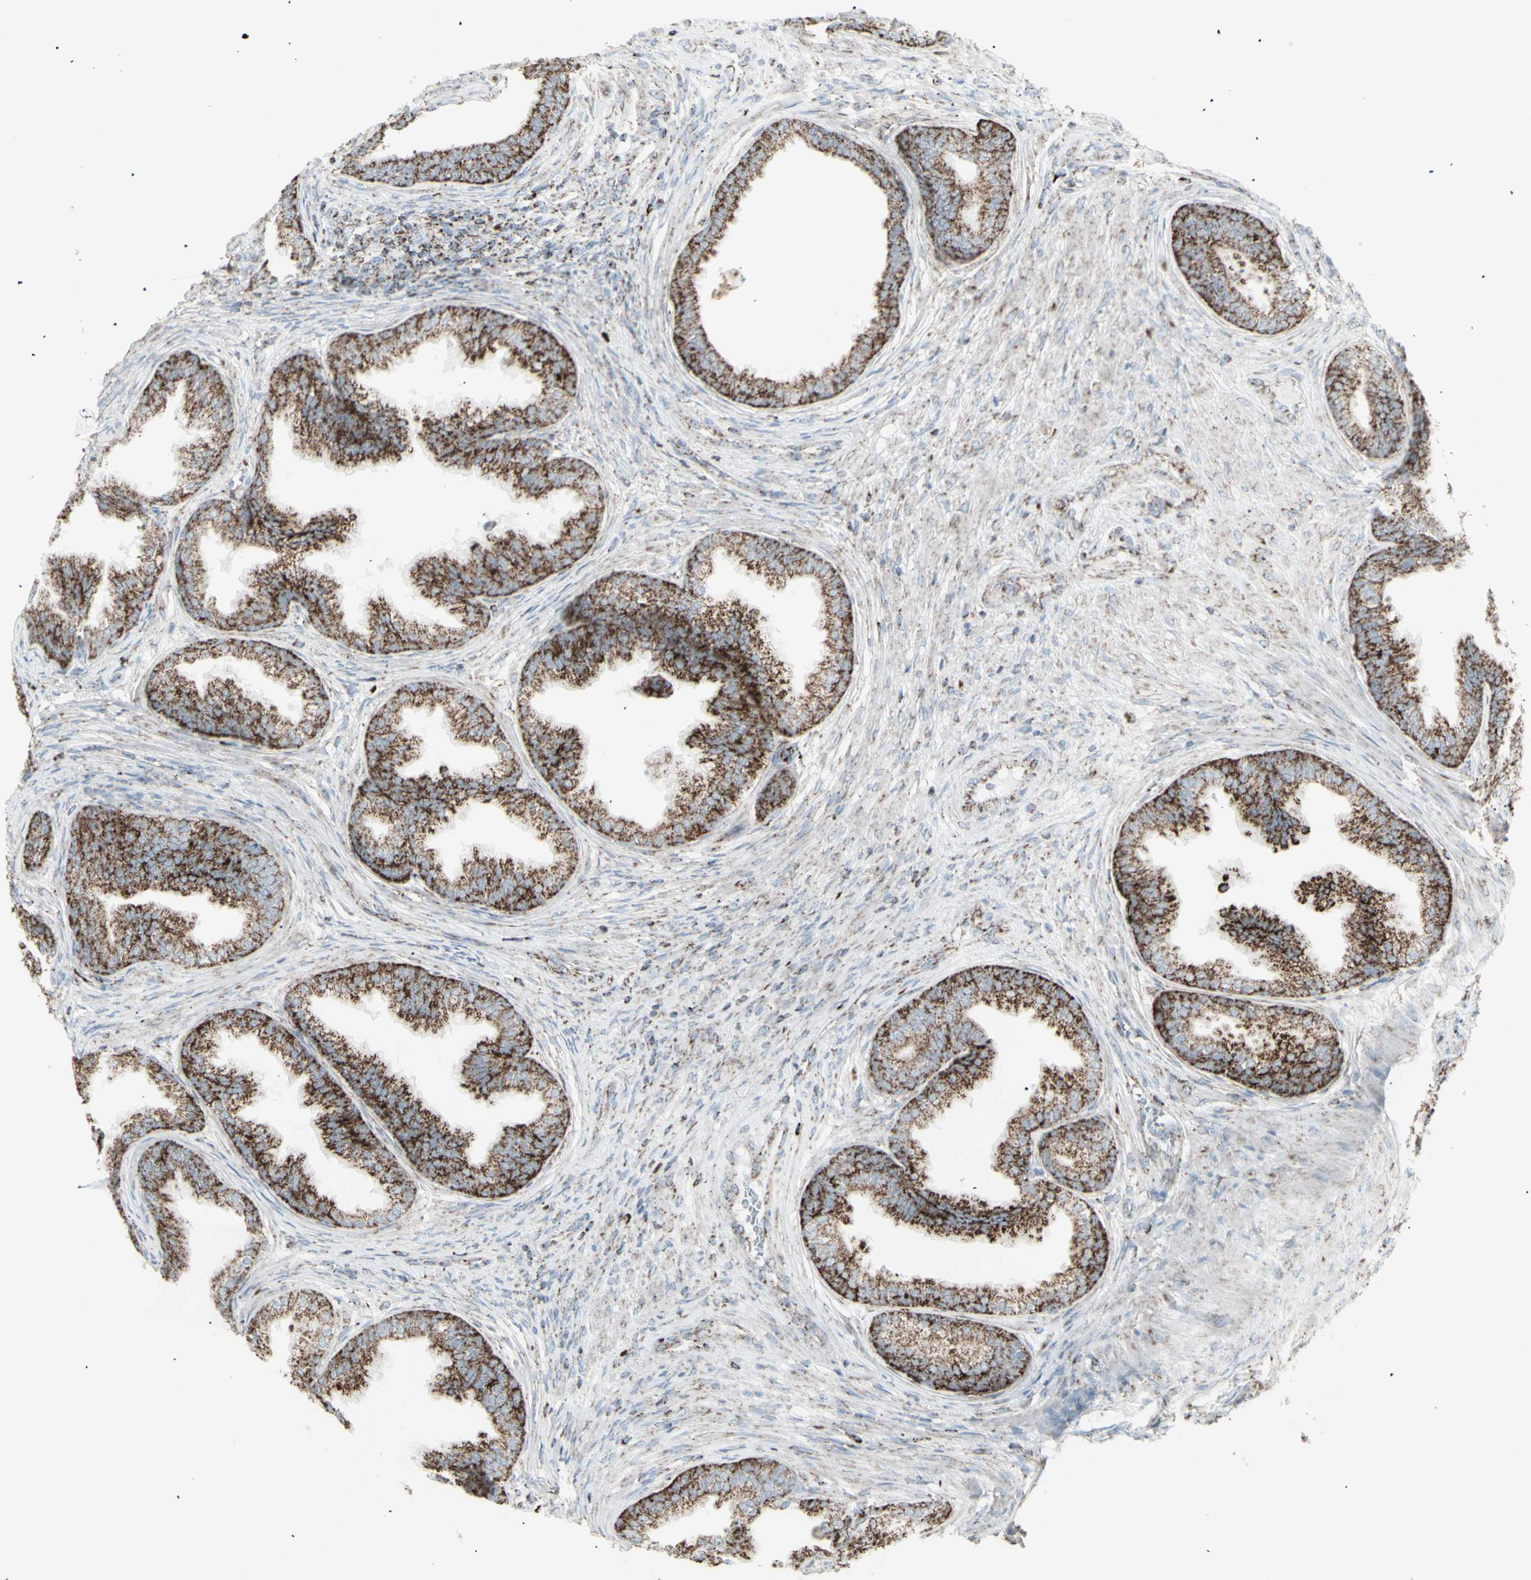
{"staining": {"intensity": "strong", "quantity": ">75%", "location": "cytoplasmic/membranous"}, "tissue": "prostate", "cell_type": "Glandular cells", "image_type": "normal", "snomed": [{"axis": "morphology", "description": "Normal tissue, NOS"}, {"axis": "topography", "description": "Prostate"}], "caption": "Immunohistochemistry of benign human prostate exhibits high levels of strong cytoplasmic/membranous expression in approximately >75% of glandular cells. Immunohistochemistry stains the protein in brown and the nuclei are stained blue.", "gene": "PLGRKT", "patient": {"sex": "male", "age": 76}}